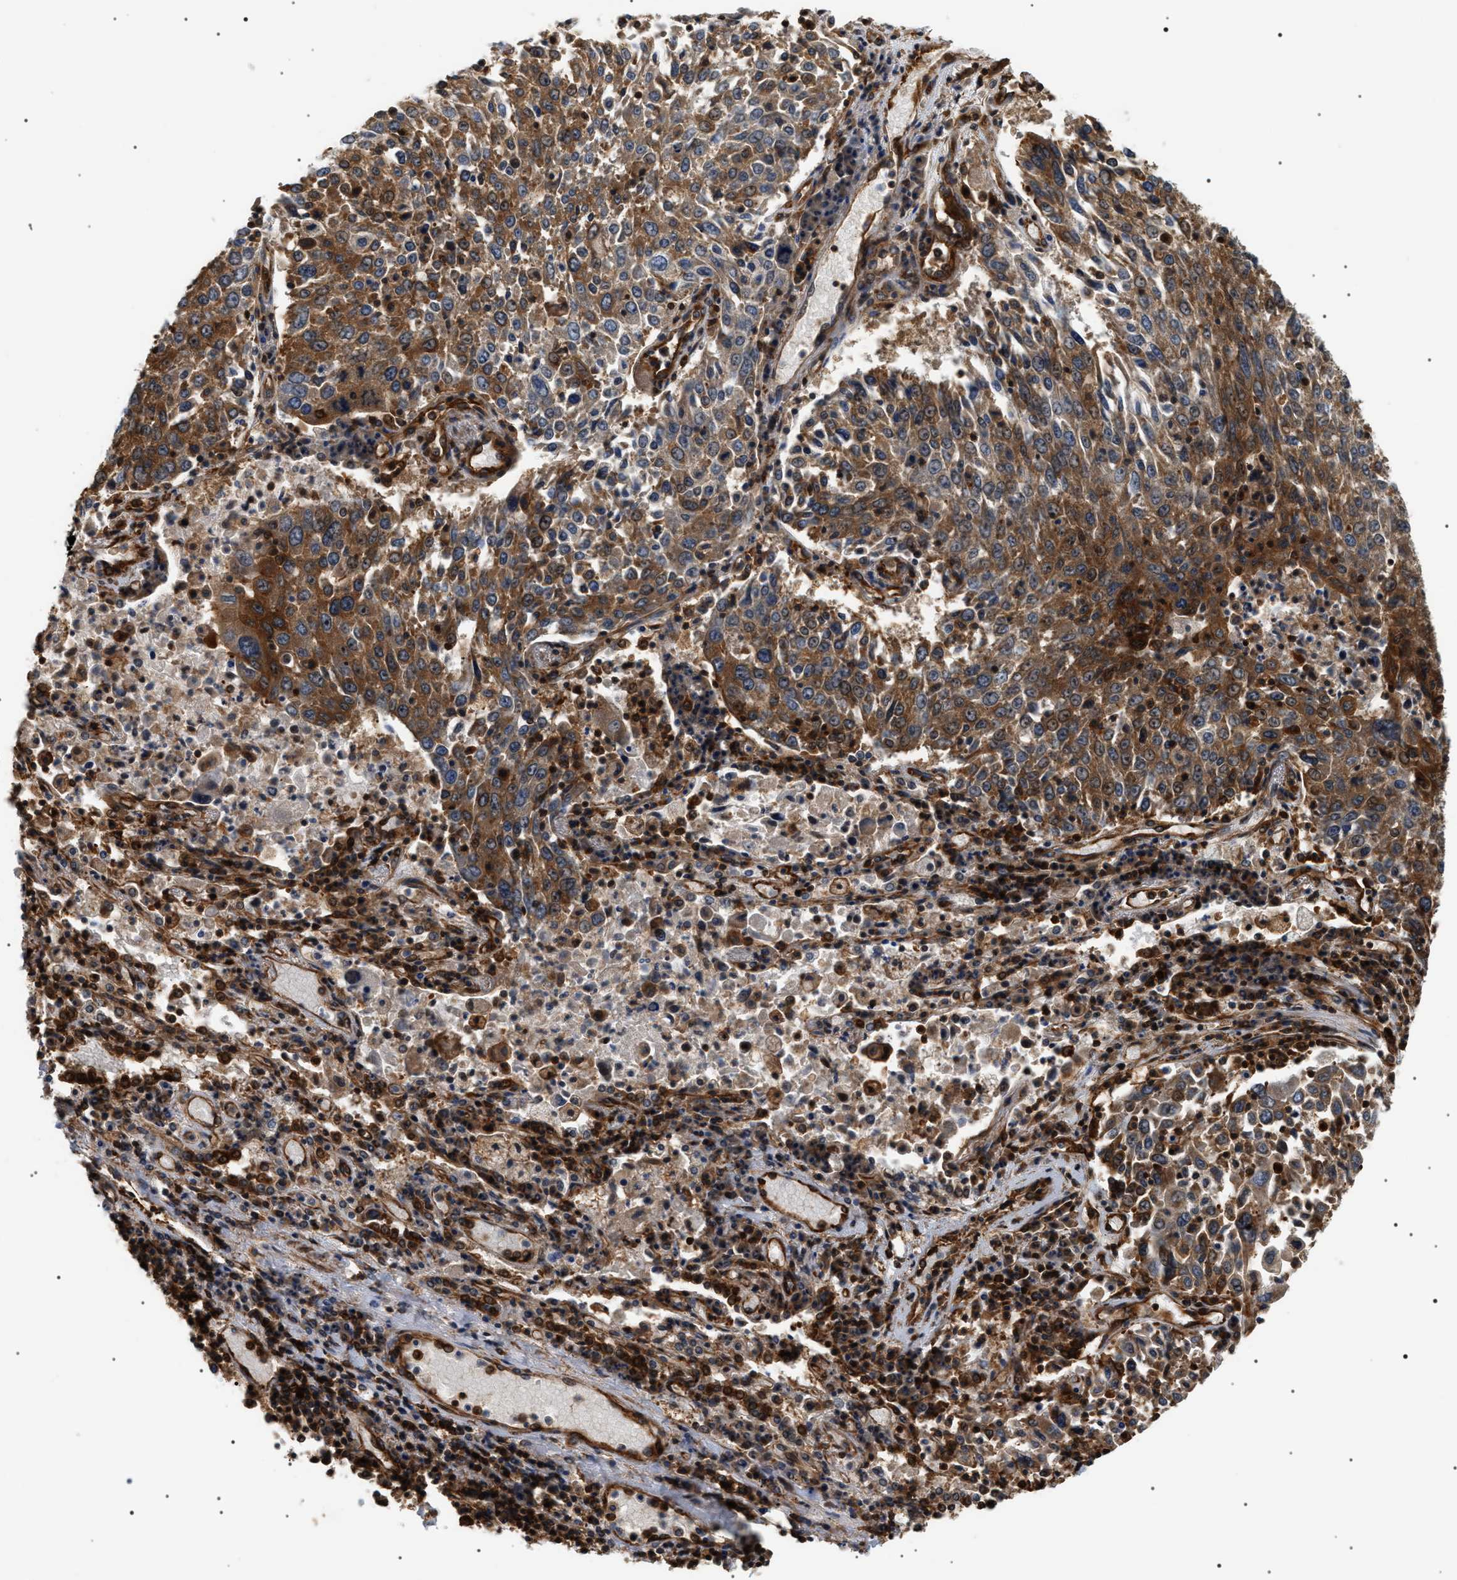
{"staining": {"intensity": "moderate", "quantity": ">75%", "location": "cytoplasmic/membranous"}, "tissue": "lung cancer", "cell_type": "Tumor cells", "image_type": "cancer", "snomed": [{"axis": "morphology", "description": "Squamous cell carcinoma, NOS"}, {"axis": "topography", "description": "Lung"}], "caption": "Moderate cytoplasmic/membranous staining is seen in about >75% of tumor cells in squamous cell carcinoma (lung). Nuclei are stained in blue.", "gene": "SH3GLB2", "patient": {"sex": "male", "age": 65}}